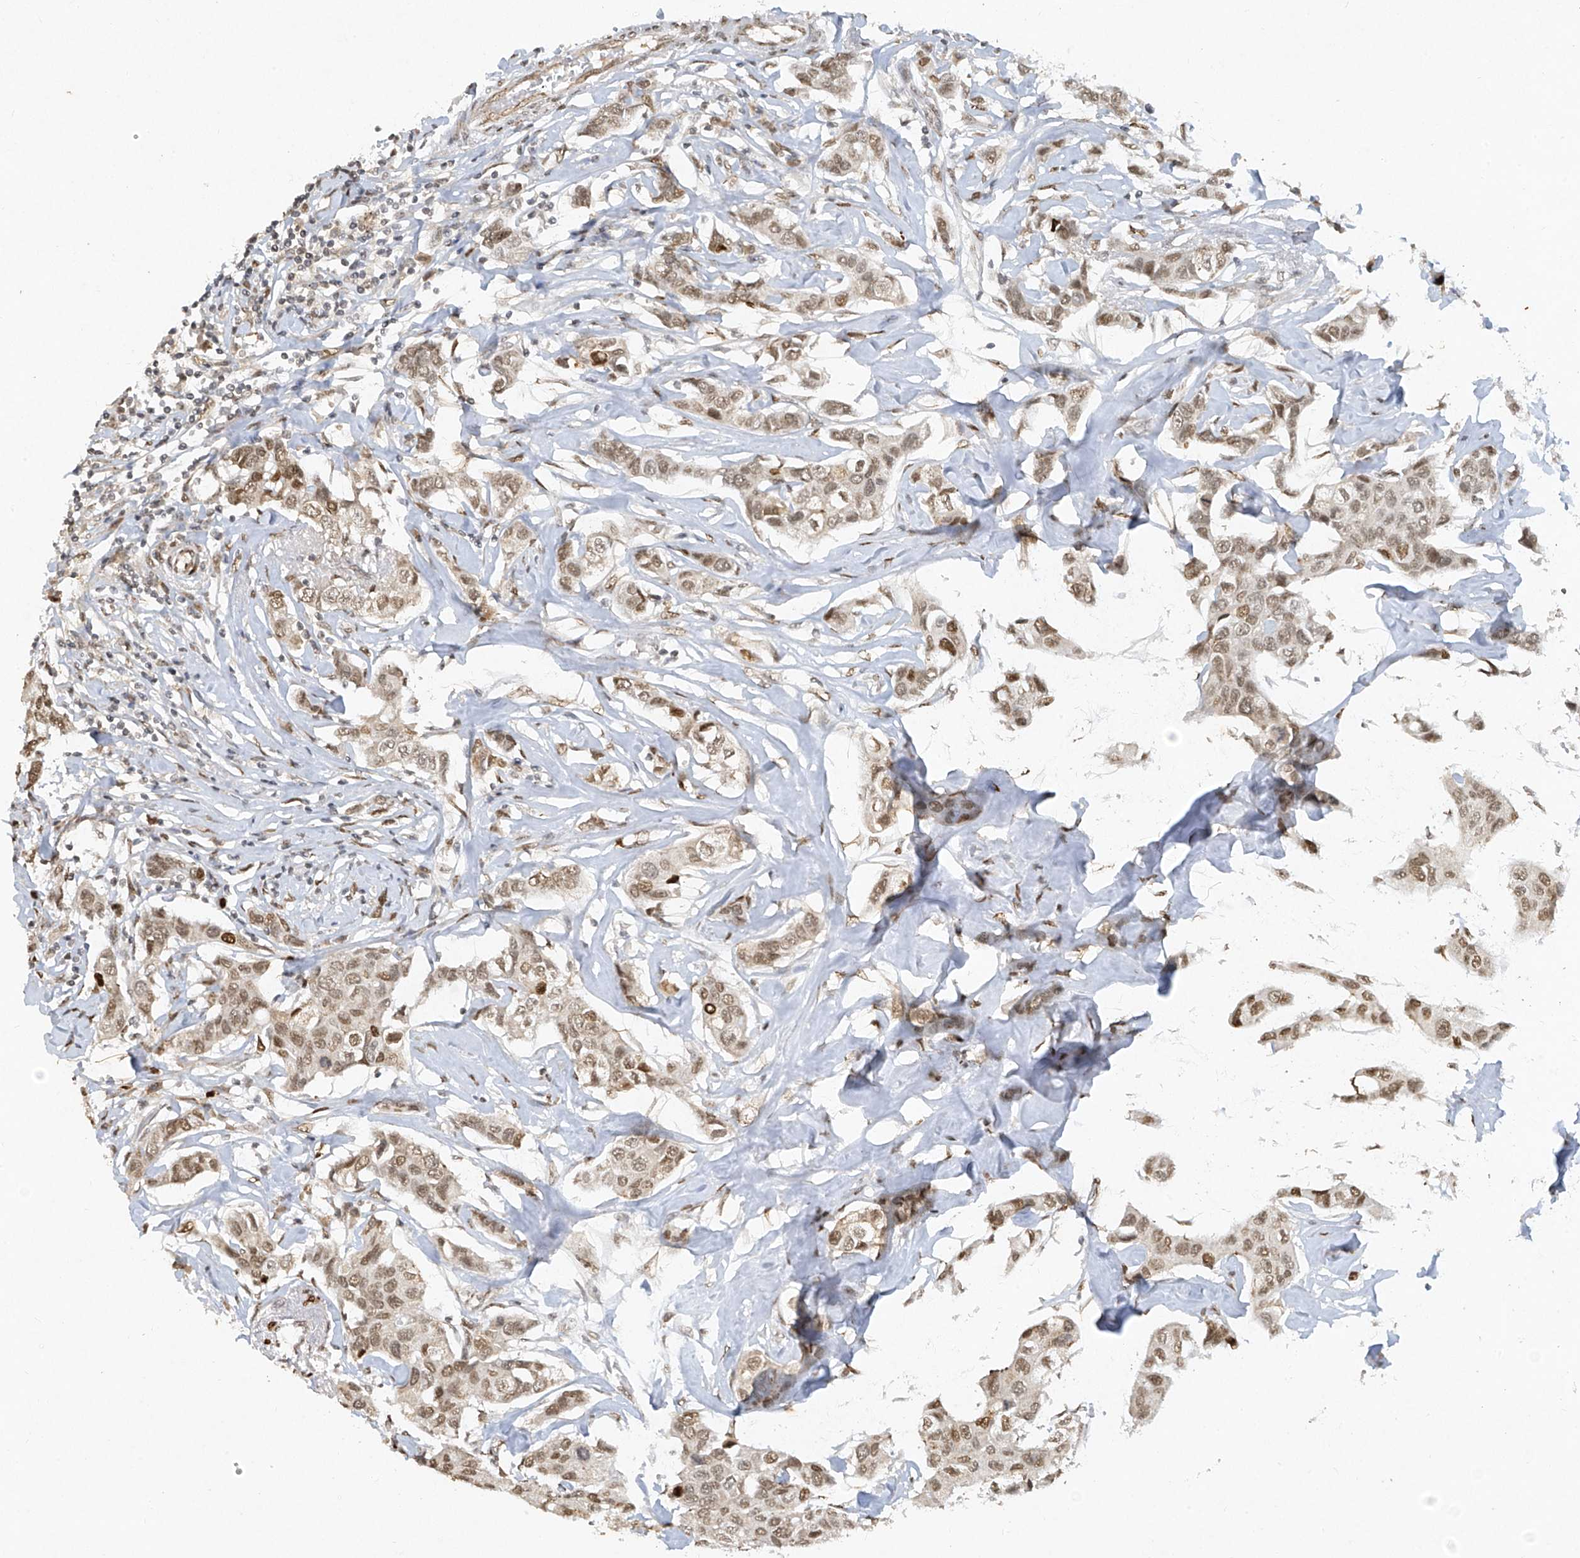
{"staining": {"intensity": "moderate", "quantity": ">75%", "location": "nuclear"}, "tissue": "breast cancer", "cell_type": "Tumor cells", "image_type": "cancer", "snomed": [{"axis": "morphology", "description": "Duct carcinoma"}, {"axis": "topography", "description": "Breast"}], "caption": "Tumor cells show medium levels of moderate nuclear expression in about >75% of cells in breast cancer (invasive ductal carcinoma).", "gene": "ATRIP", "patient": {"sex": "female", "age": 80}}